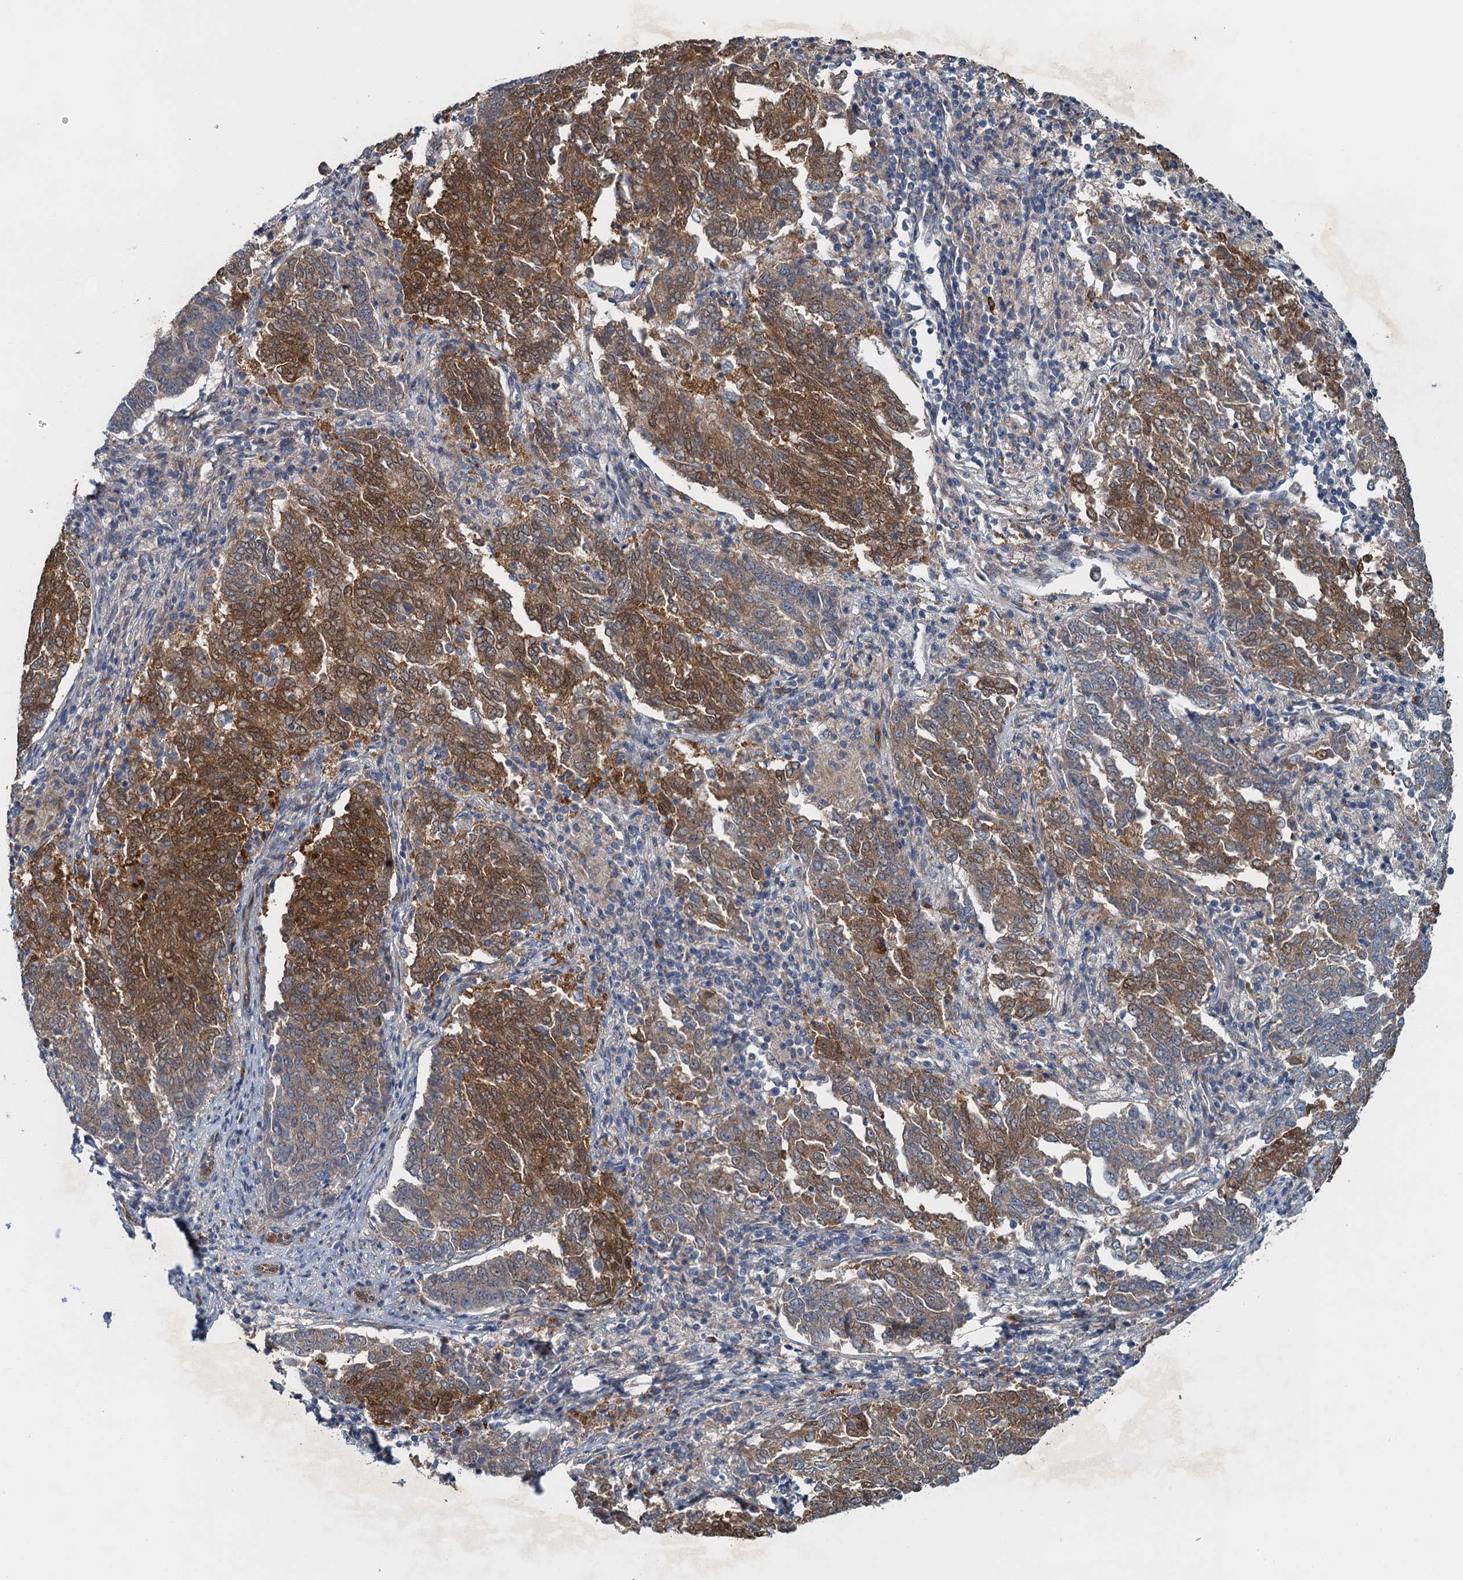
{"staining": {"intensity": "moderate", "quantity": ">75%", "location": "cytoplasmic/membranous"}, "tissue": "endometrial cancer", "cell_type": "Tumor cells", "image_type": "cancer", "snomed": [{"axis": "morphology", "description": "Adenocarcinoma, NOS"}, {"axis": "topography", "description": "Endometrium"}], "caption": "Protein analysis of endometrial cancer tissue shows moderate cytoplasmic/membranous staining in about >75% of tumor cells.", "gene": "ALG2", "patient": {"sex": "female", "age": 80}}